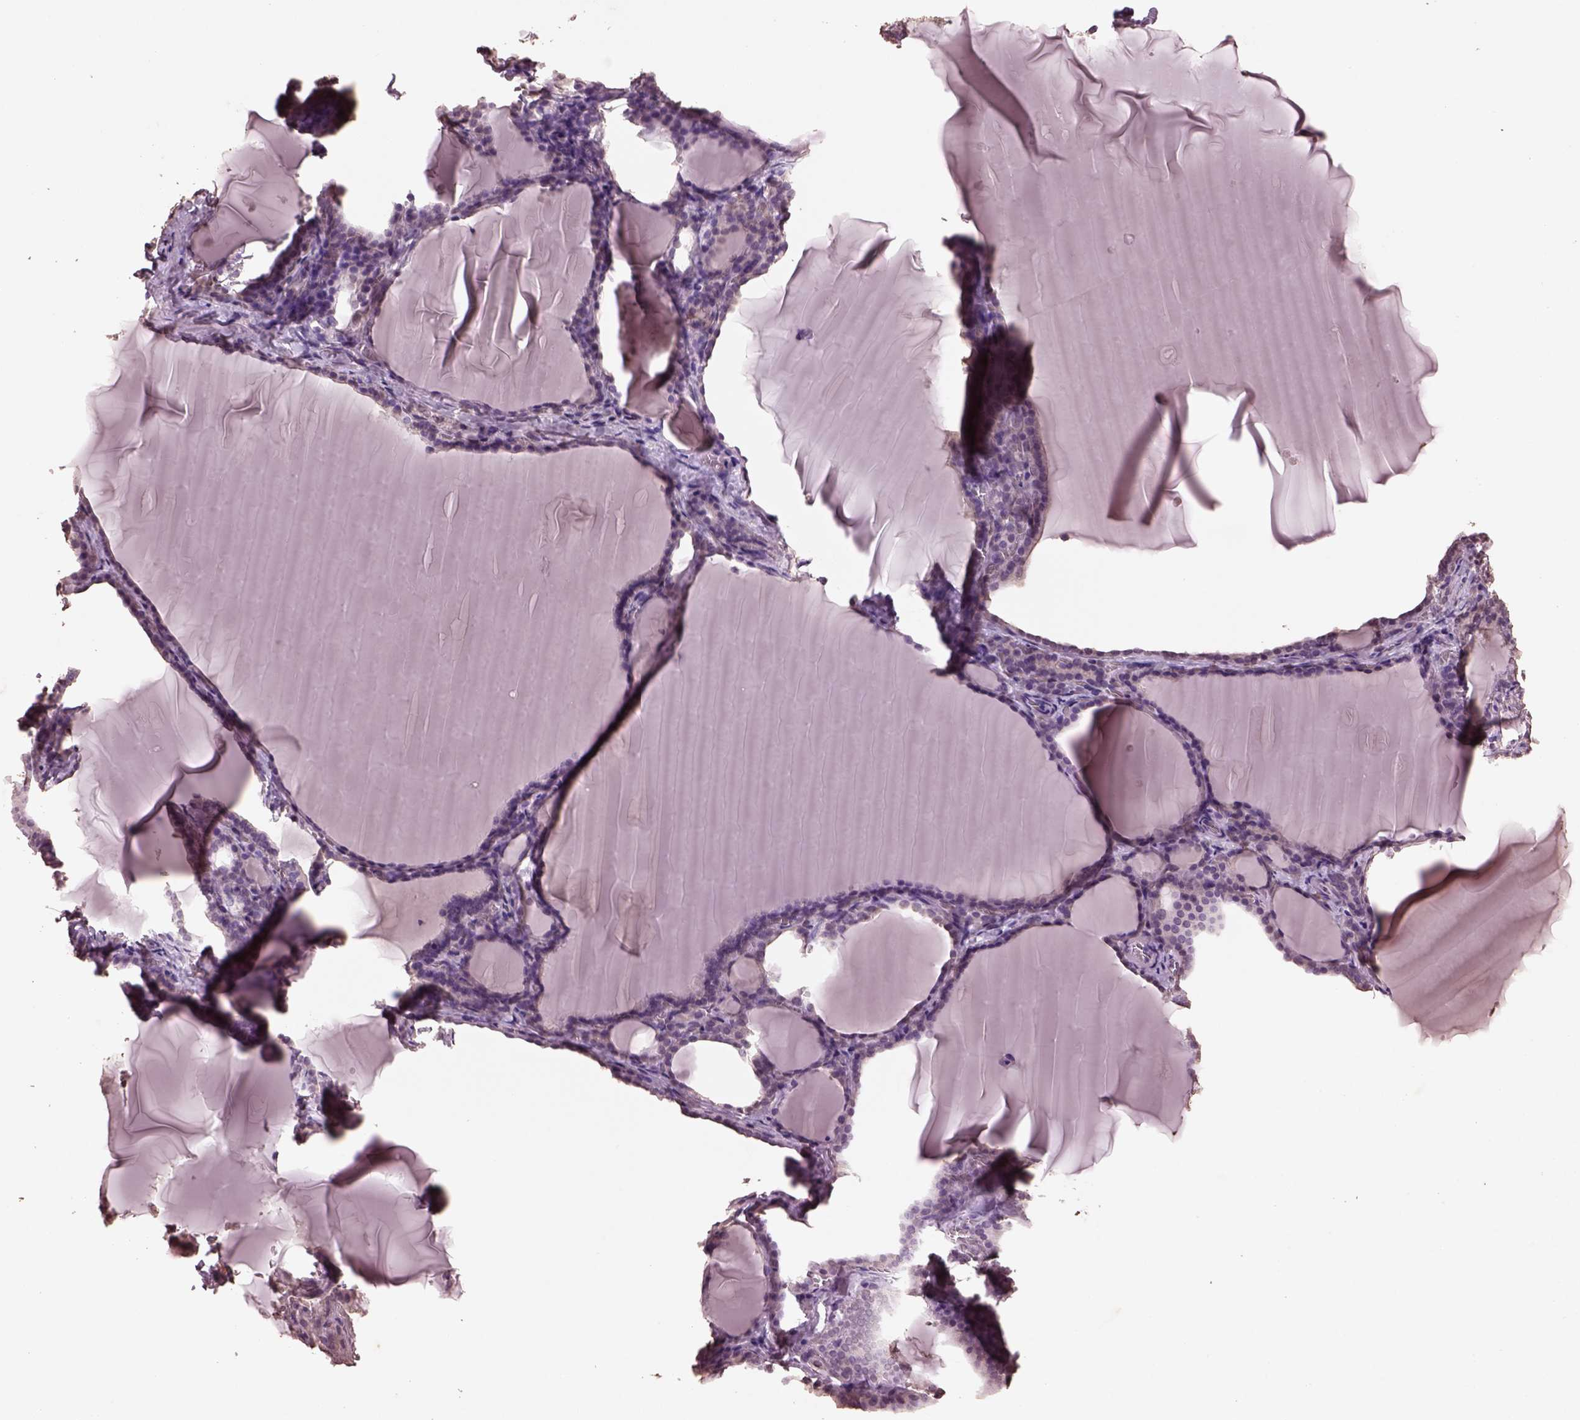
{"staining": {"intensity": "negative", "quantity": "none", "location": "none"}, "tissue": "thyroid gland", "cell_type": "Glandular cells", "image_type": "normal", "snomed": [{"axis": "morphology", "description": "Normal tissue, NOS"}, {"axis": "morphology", "description": "Hyperplasia, NOS"}, {"axis": "topography", "description": "Thyroid gland"}], "caption": "A micrograph of thyroid gland stained for a protein demonstrates no brown staining in glandular cells. (DAB immunohistochemistry (IHC) visualized using brightfield microscopy, high magnification).", "gene": "CPT1C", "patient": {"sex": "female", "age": 27}}